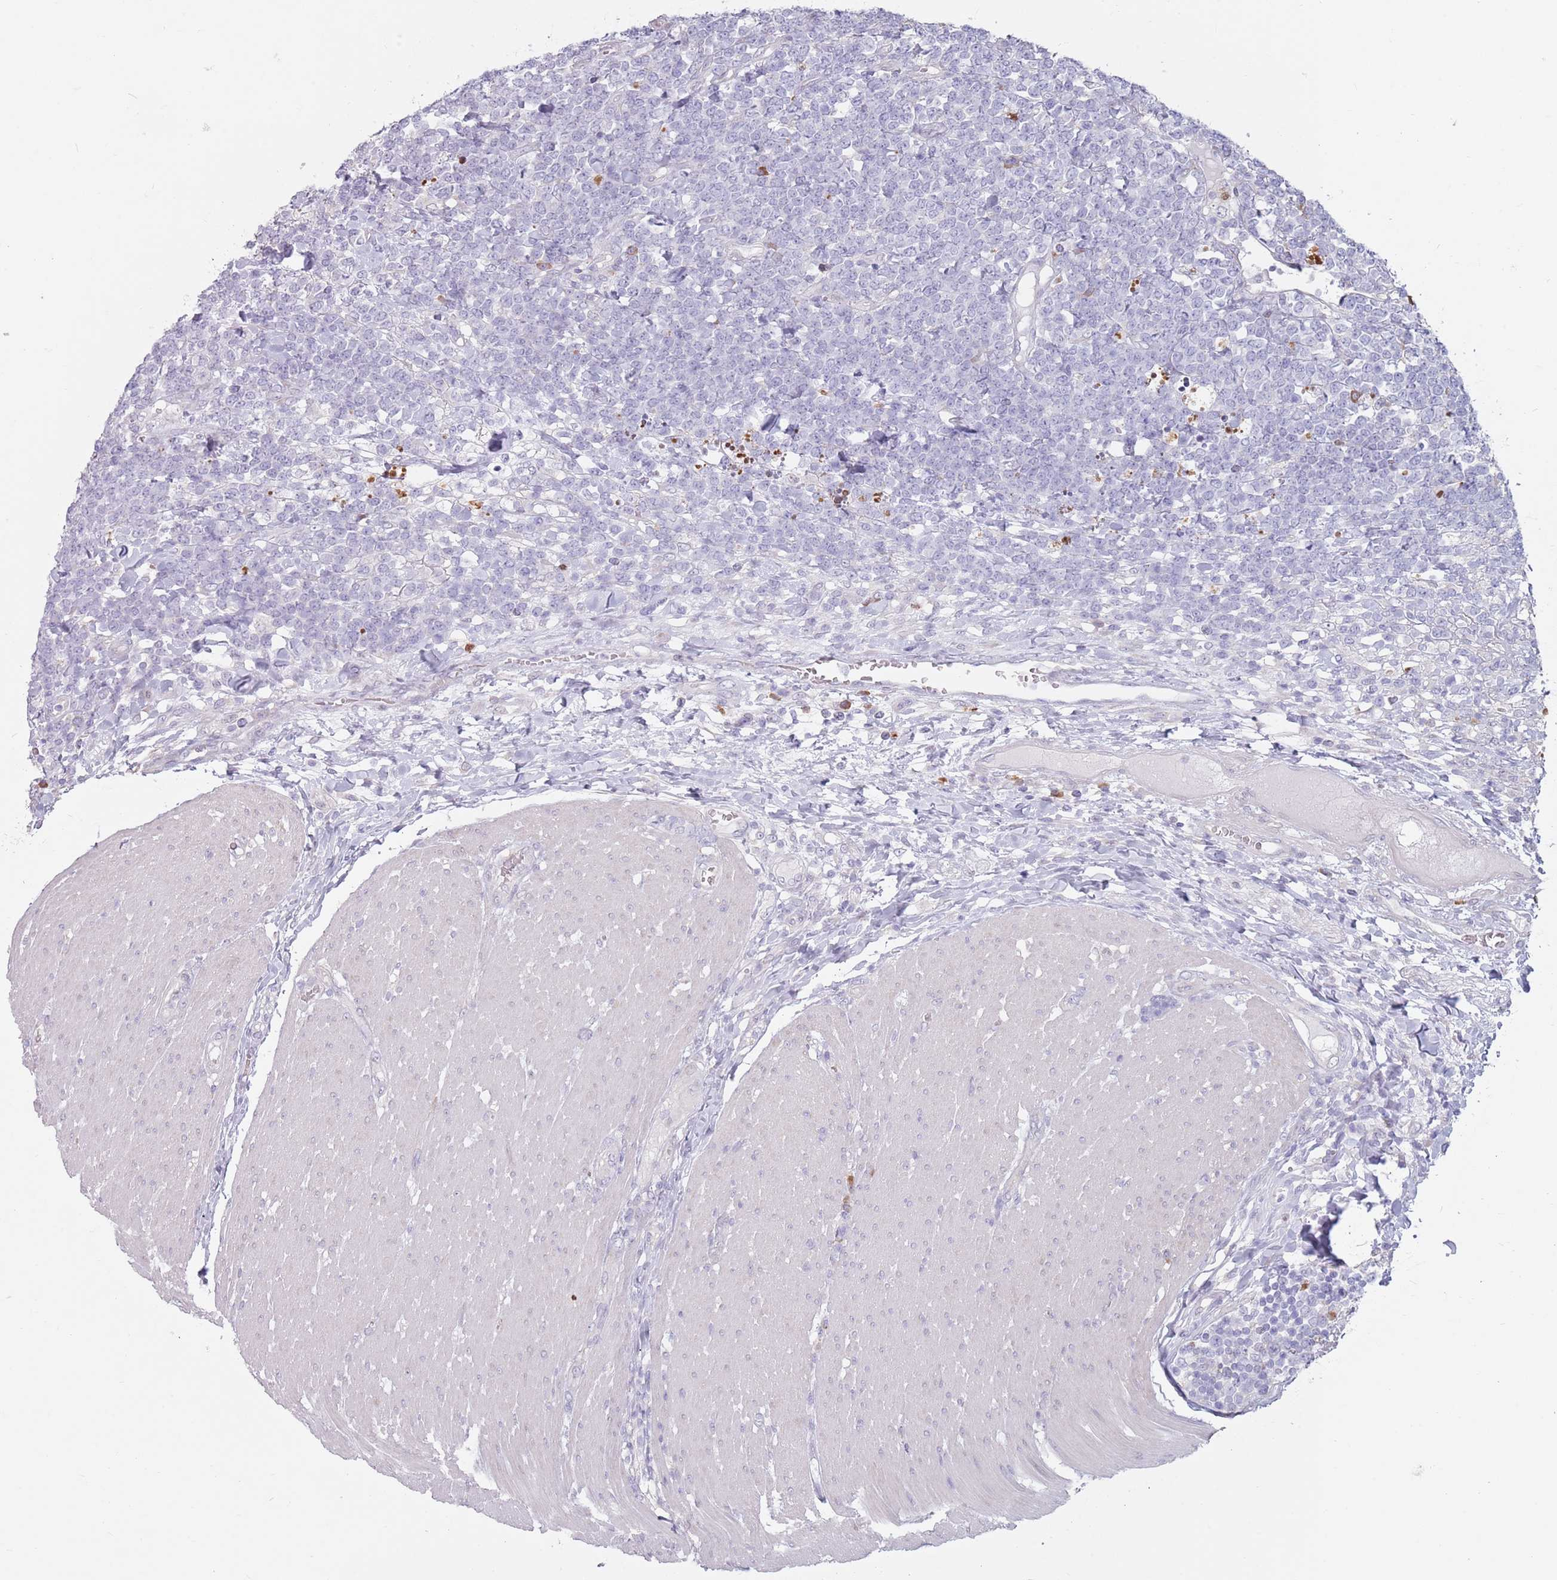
{"staining": {"intensity": "negative", "quantity": "none", "location": "none"}, "tissue": "lymphoma", "cell_type": "Tumor cells", "image_type": "cancer", "snomed": [{"axis": "morphology", "description": "Malignant lymphoma, non-Hodgkin's type, High grade"}, {"axis": "topography", "description": "Small intestine"}], "caption": "Protein analysis of lymphoma demonstrates no significant expression in tumor cells.", "gene": "DXO", "patient": {"sex": "male", "age": 8}}